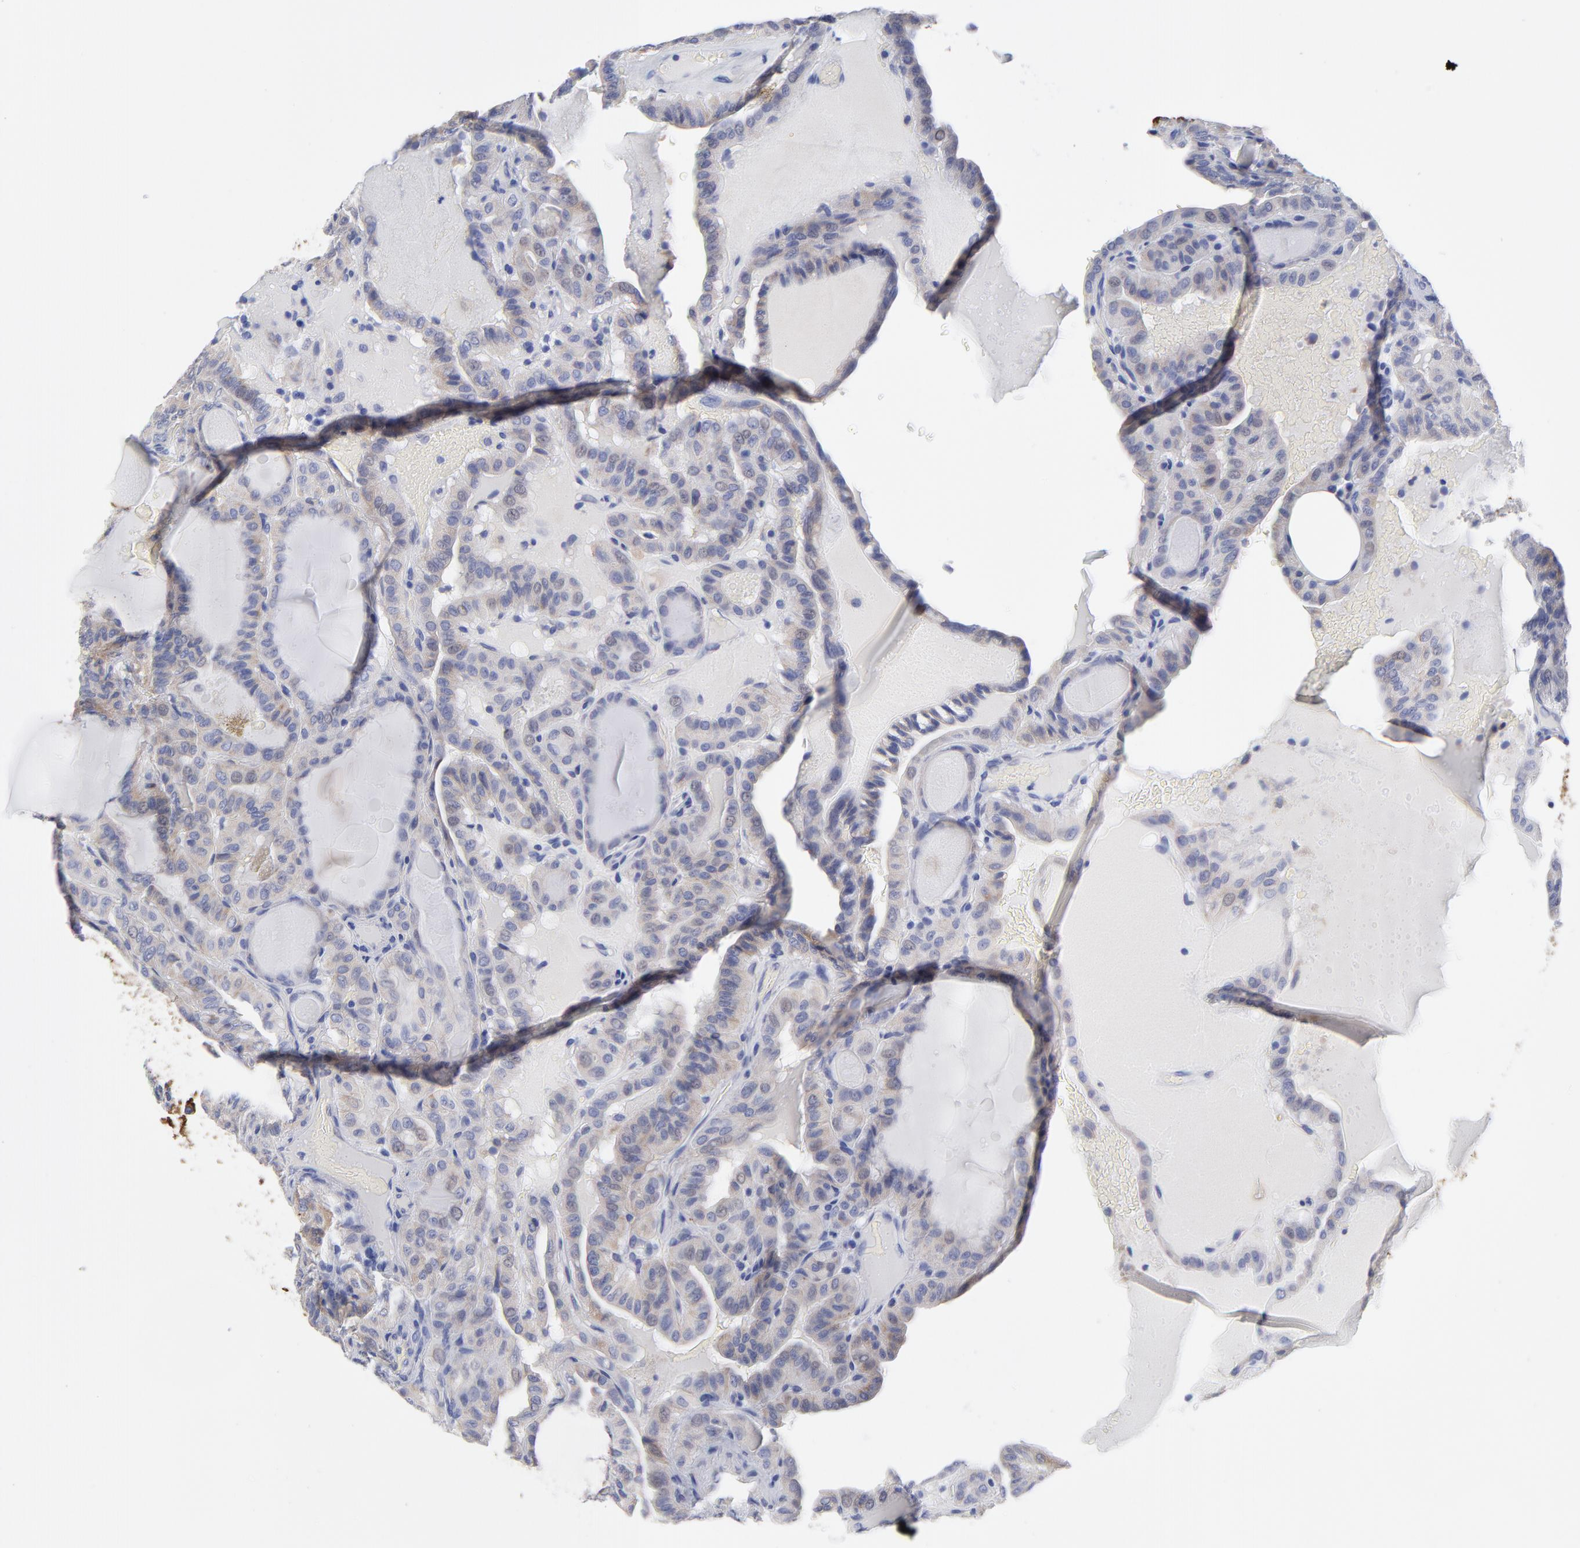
{"staining": {"intensity": "weak", "quantity": ">75%", "location": "cytoplasmic/membranous"}, "tissue": "thyroid cancer", "cell_type": "Tumor cells", "image_type": "cancer", "snomed": [{"axis": "morphology", "description": "Papillary adenocarcinoma, NOS"}, {"axis": "topography", "description": "Thyroid gland"}], "caption": "A micrograph of papillary adenocarcinoma (thyroid) stained for a protein reveals weak cytoplasmic/membranous brown staining in tumor cells.", "gene": "DUSP9", "patient": {"sex": "male", "age": 77}}